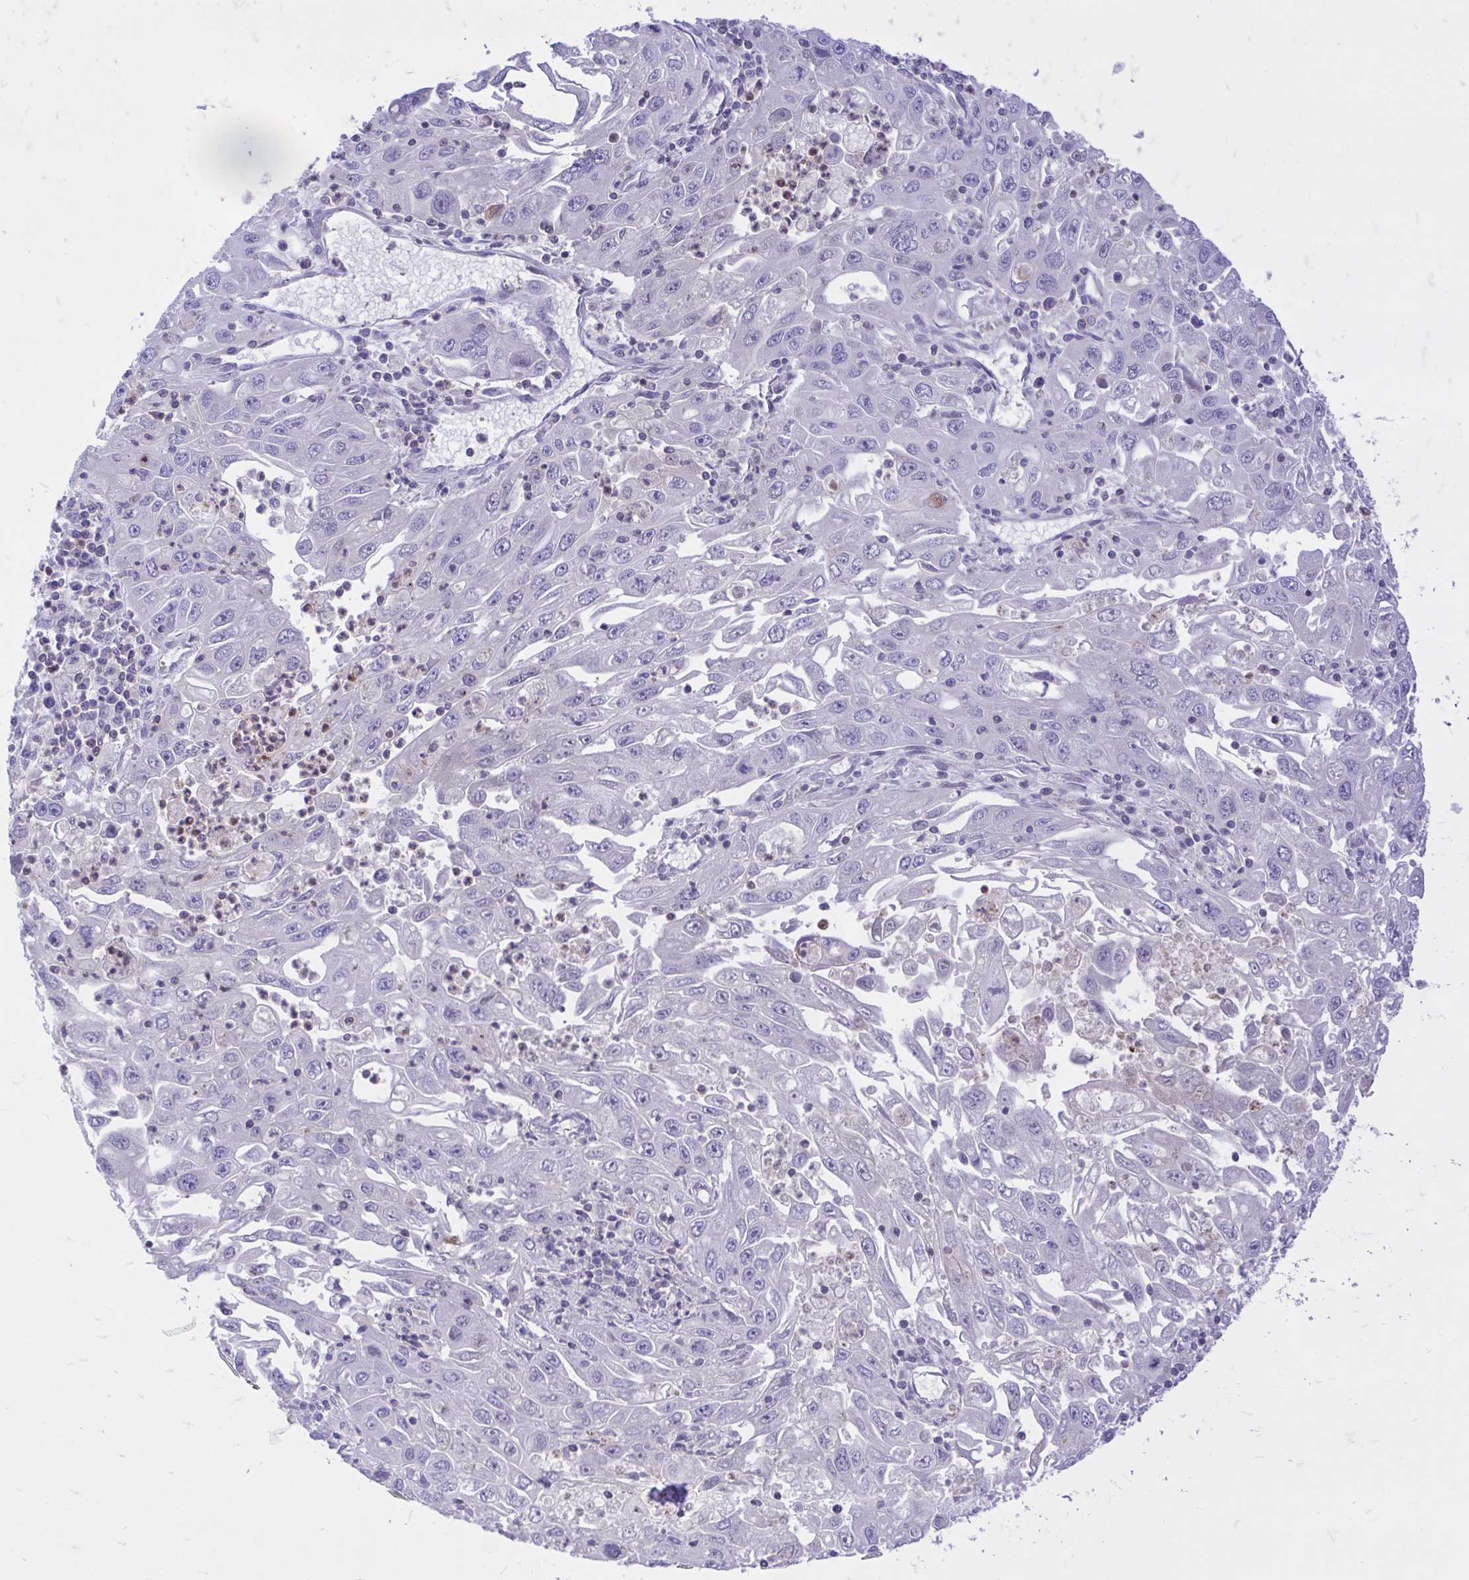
{"staining": {"intensity": "negative", "quantity": "none", "location": "none"}, "tissue": "endometrial cancer", "cell_type": "Tumor cells", "image_type": "cancer", "snomed": [{"axis": "morphology", "description": "Adenocarcinoma, NOS"}, {"axis": "topography", "description": "Uterus"}], "caption": "There is no significant expression in tumor cells of endometrial cancer.", "gene": "CXCL8", "patient": {"sex": "female", "age": 62}}